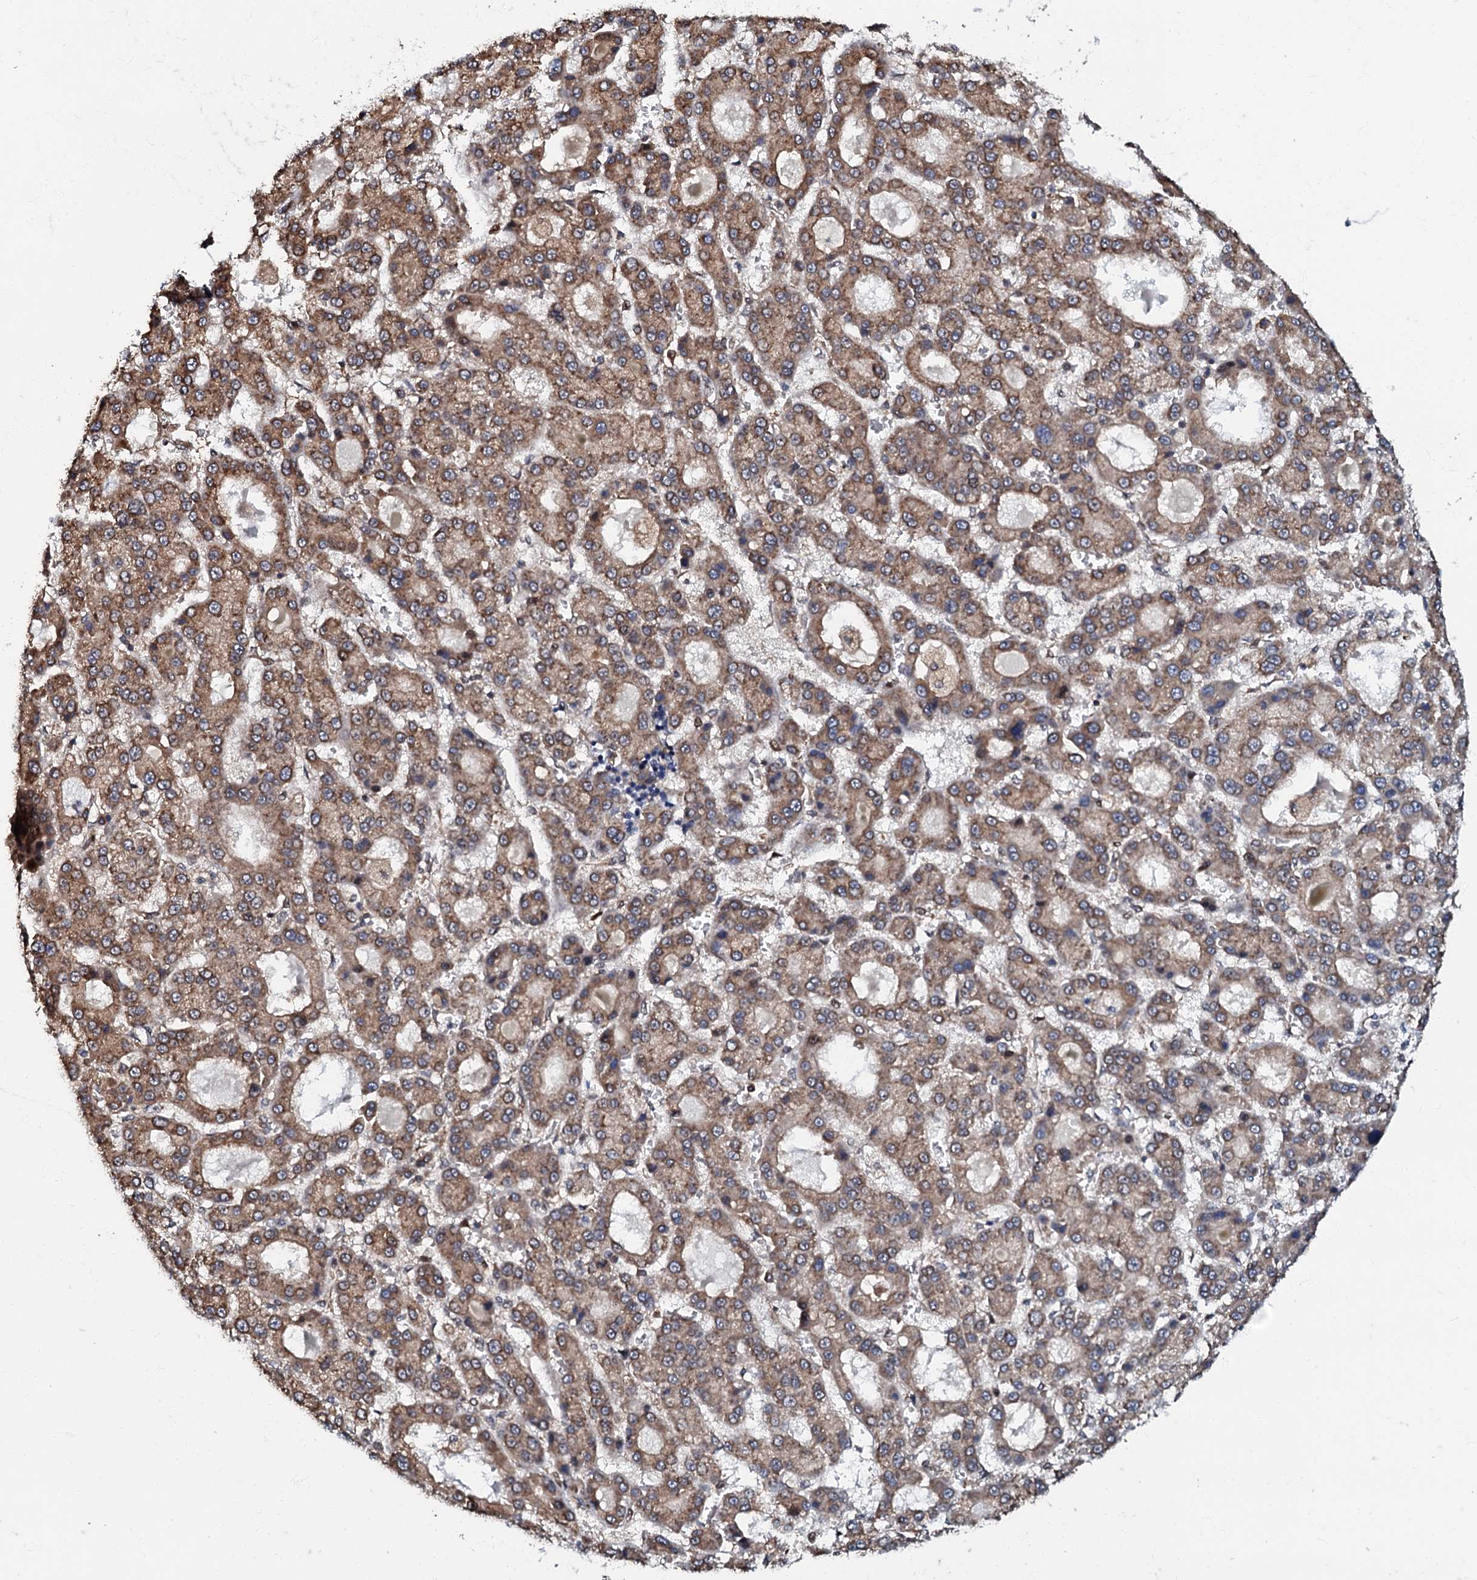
{"staining": {"intensity": "moderate", "quantity": ">75%", "location": "cytoplasmic/membranous"}, "tissue": "liver cancer", "cell_type": "Tumor cells", "image_type": "cancer", "snomed": [{"axis": "morphology", "description": "Carcinoma, Hepatocellular, NOS"}, {"axis": "topography", "description": "Liver"}], "caption": "Approximately >75% of tumor cells in human liver cancer (hepatocellular carcinoma) show moderate cytoplasmic/membranous protein staining as visualized by brown immunohistochemical staining.", "gene": "OSBP", "patient": {"sex": "male", "age": 70}}